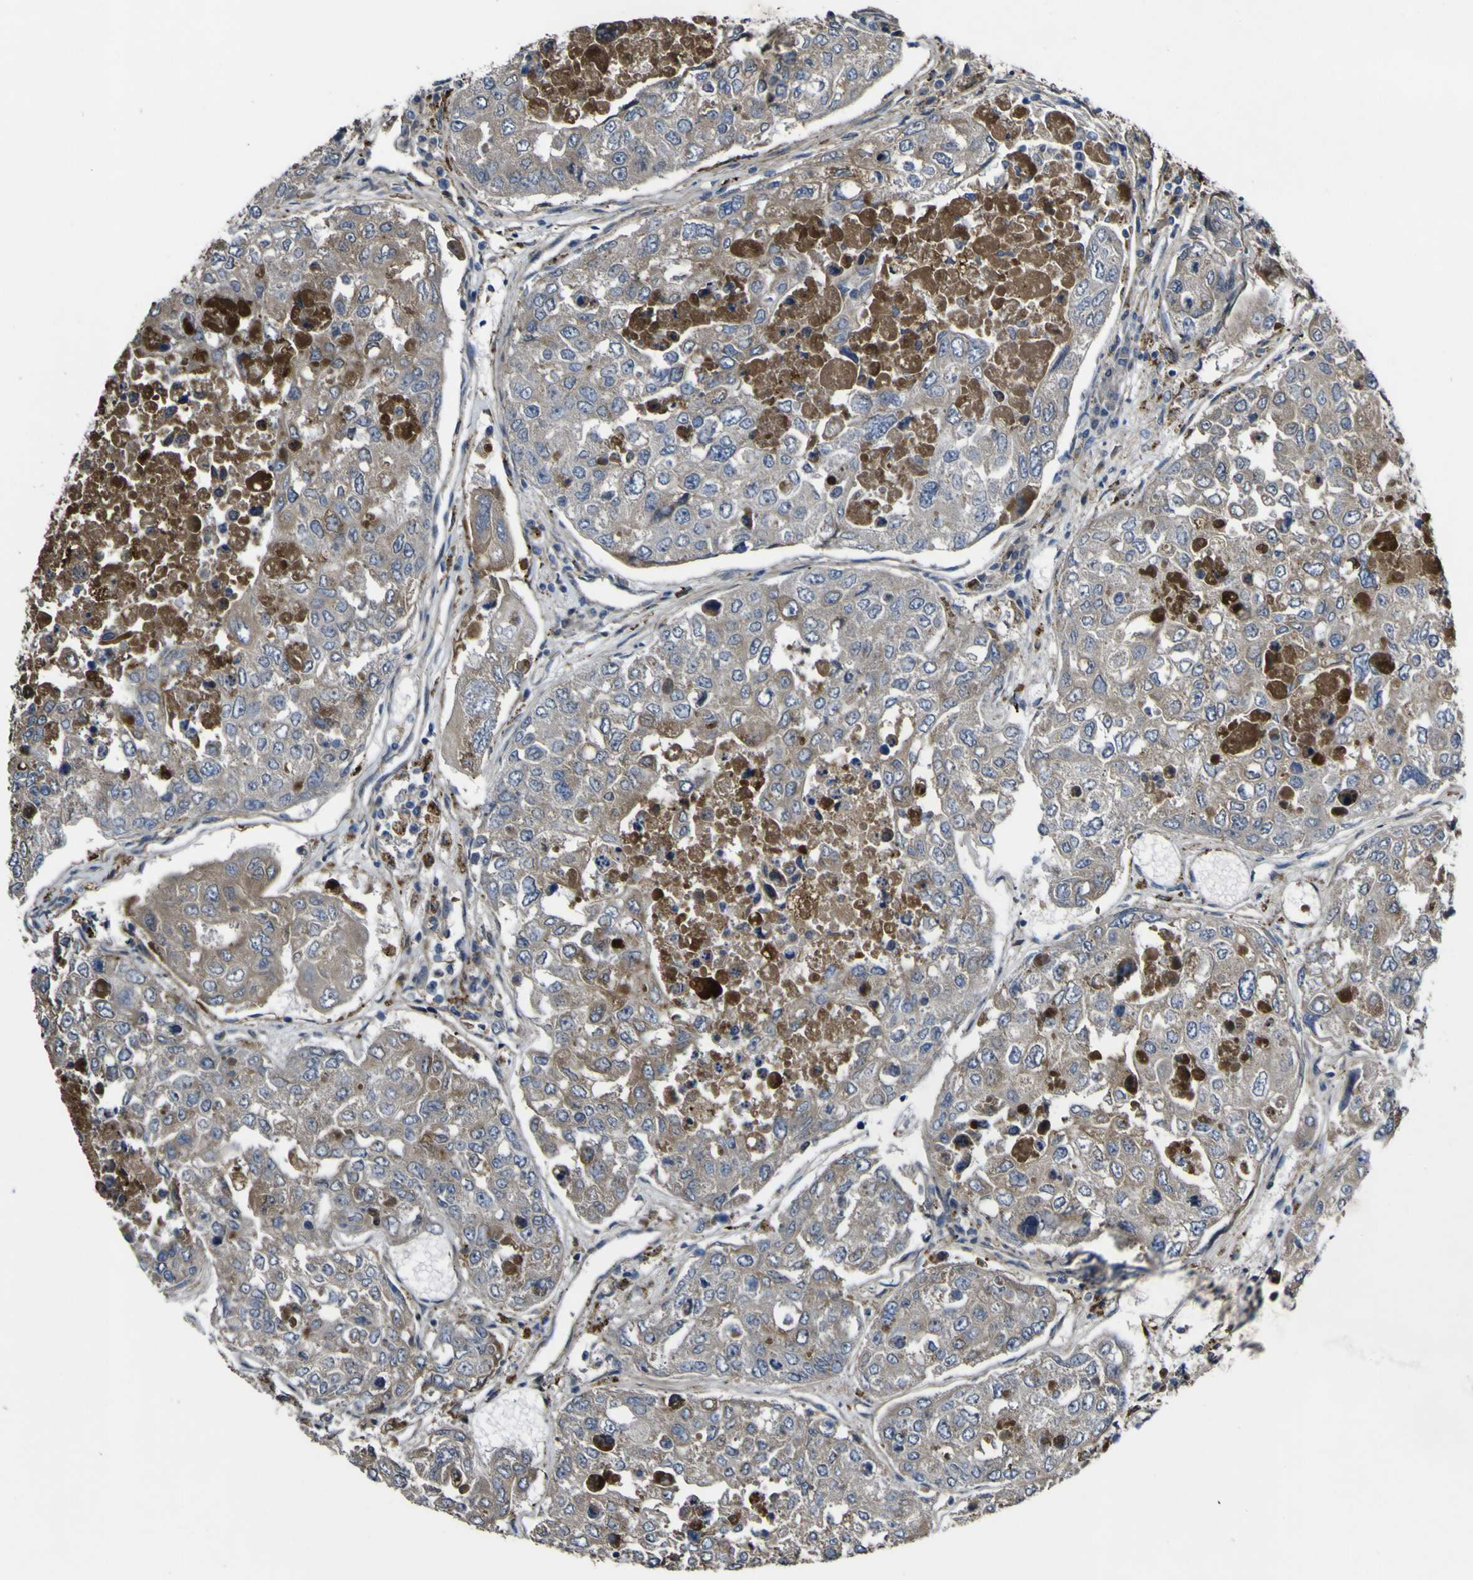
{"staining": {"intensity": "moderate", "quantity": "25%-75%", "location": "cytoplasmic/membranous"}, "tissue": "urothelial cancer", "cell_type": "Tumor cells", "image_type": "cancer", "snomed": [{"axis": "morphology", "description": "Urothelial carcinoma, High grade"}, {"axis": "topography", "description": "Lymph node"}, {"axis": "topography", "description": "Urinary bladder"}], "caption": "A micrograph of urothelial cancer stained for a protein reveals moderate cytoplasmic/membranous brown staining in tumor cells.", "gene": "GPLD1", "patient": {"sex": "male", "age": 51}}